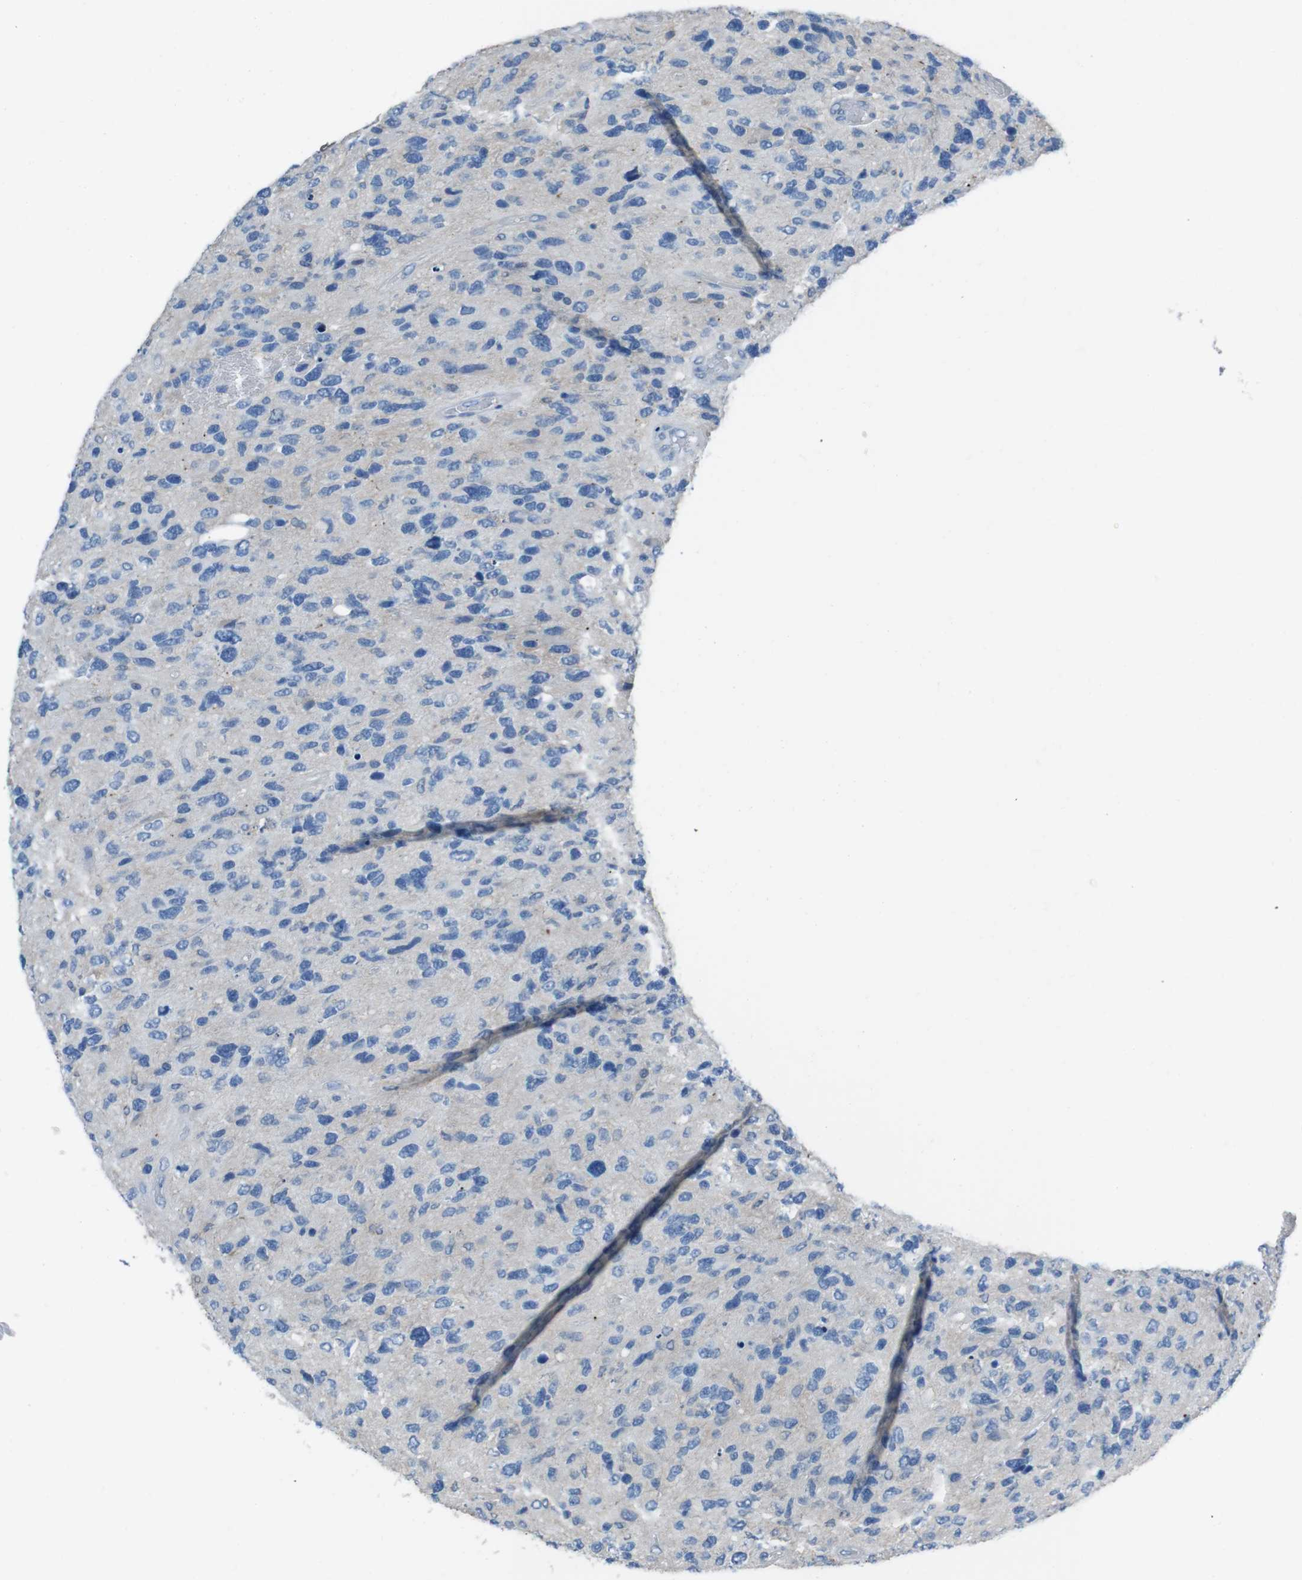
{"staining": {"intensity": "negative", "quantity": "none", "location": "none"}, "tissue": "glioma", "cell_type": "Tumor cells", "image_type": "cancer", "snomed": [{"axis": "morphology", "description": "Glioma, malignant, High grade"}, {"axis": "topography", "description": "Brain"}], "caption": "The photomicrograph reveals no significant staining in tumor cells of glioma. Brightfield microscopy of immunohistochemistry stained with DAB (brown) and hematoxylin (blue), captured at high magnification.", "gene": "CYP2C8", "patient": {"sex": "female", "age": 58}}